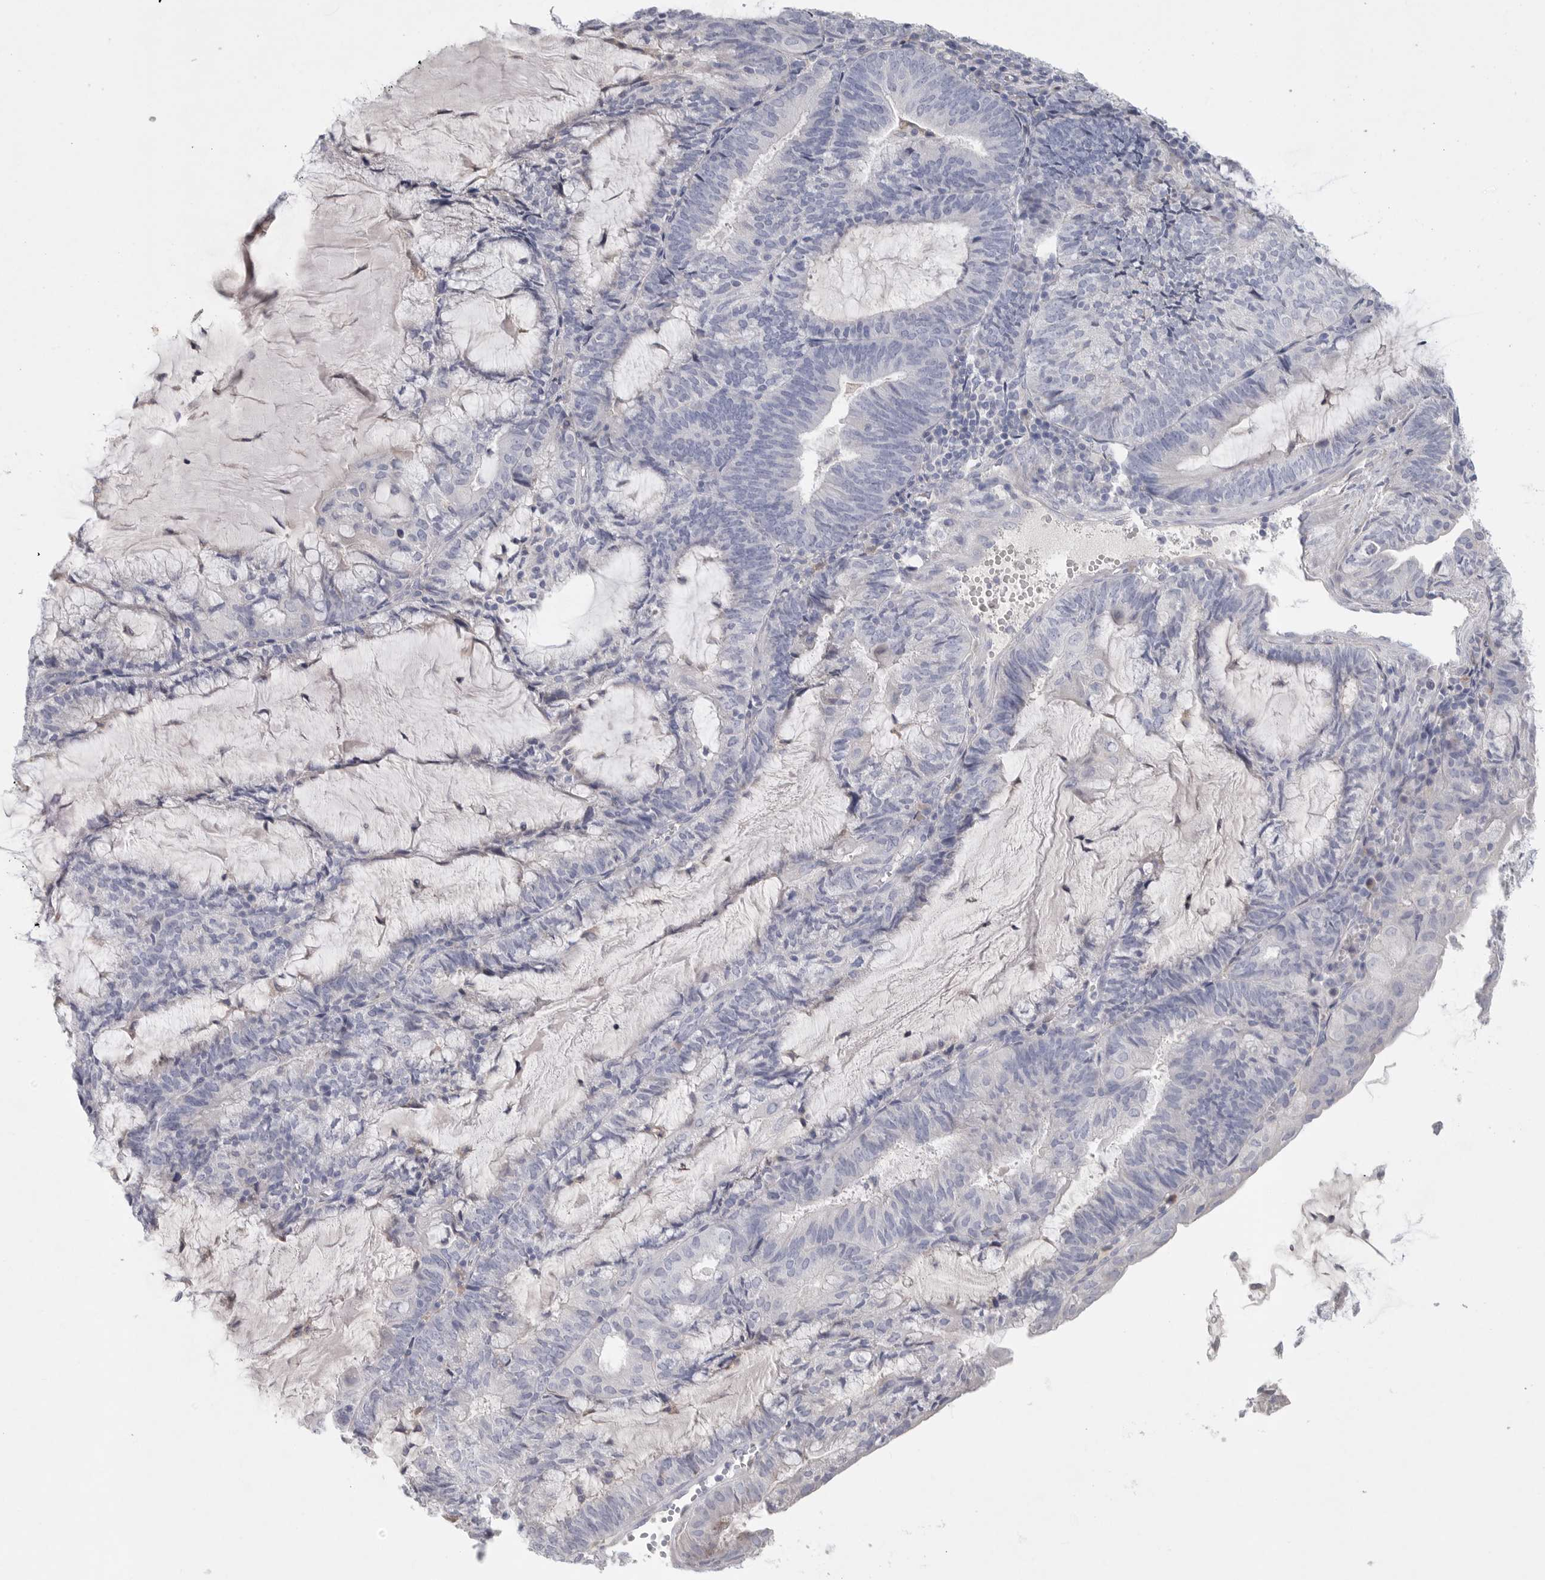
{"staining": {"intensity": "negative", "quantity": "none", "location": "none"}, "tissue": "endometrial cancer", "cell_type": "Tumor cells", "image_type": "cancer", "snomed": [{"axis": "morphology", "description": "Adenocarcinoma, NOS"}, {"axis": "topography", "description": "Endometrium"}], "caption": "A high-resolution micrograph shows IHC staining of endometrial cancer (adenocarcinoma), which demonstrates no significant staining in tumor cells.", "gene": "CAMK2B", "patient": {"sex": "female", "age": 81}}